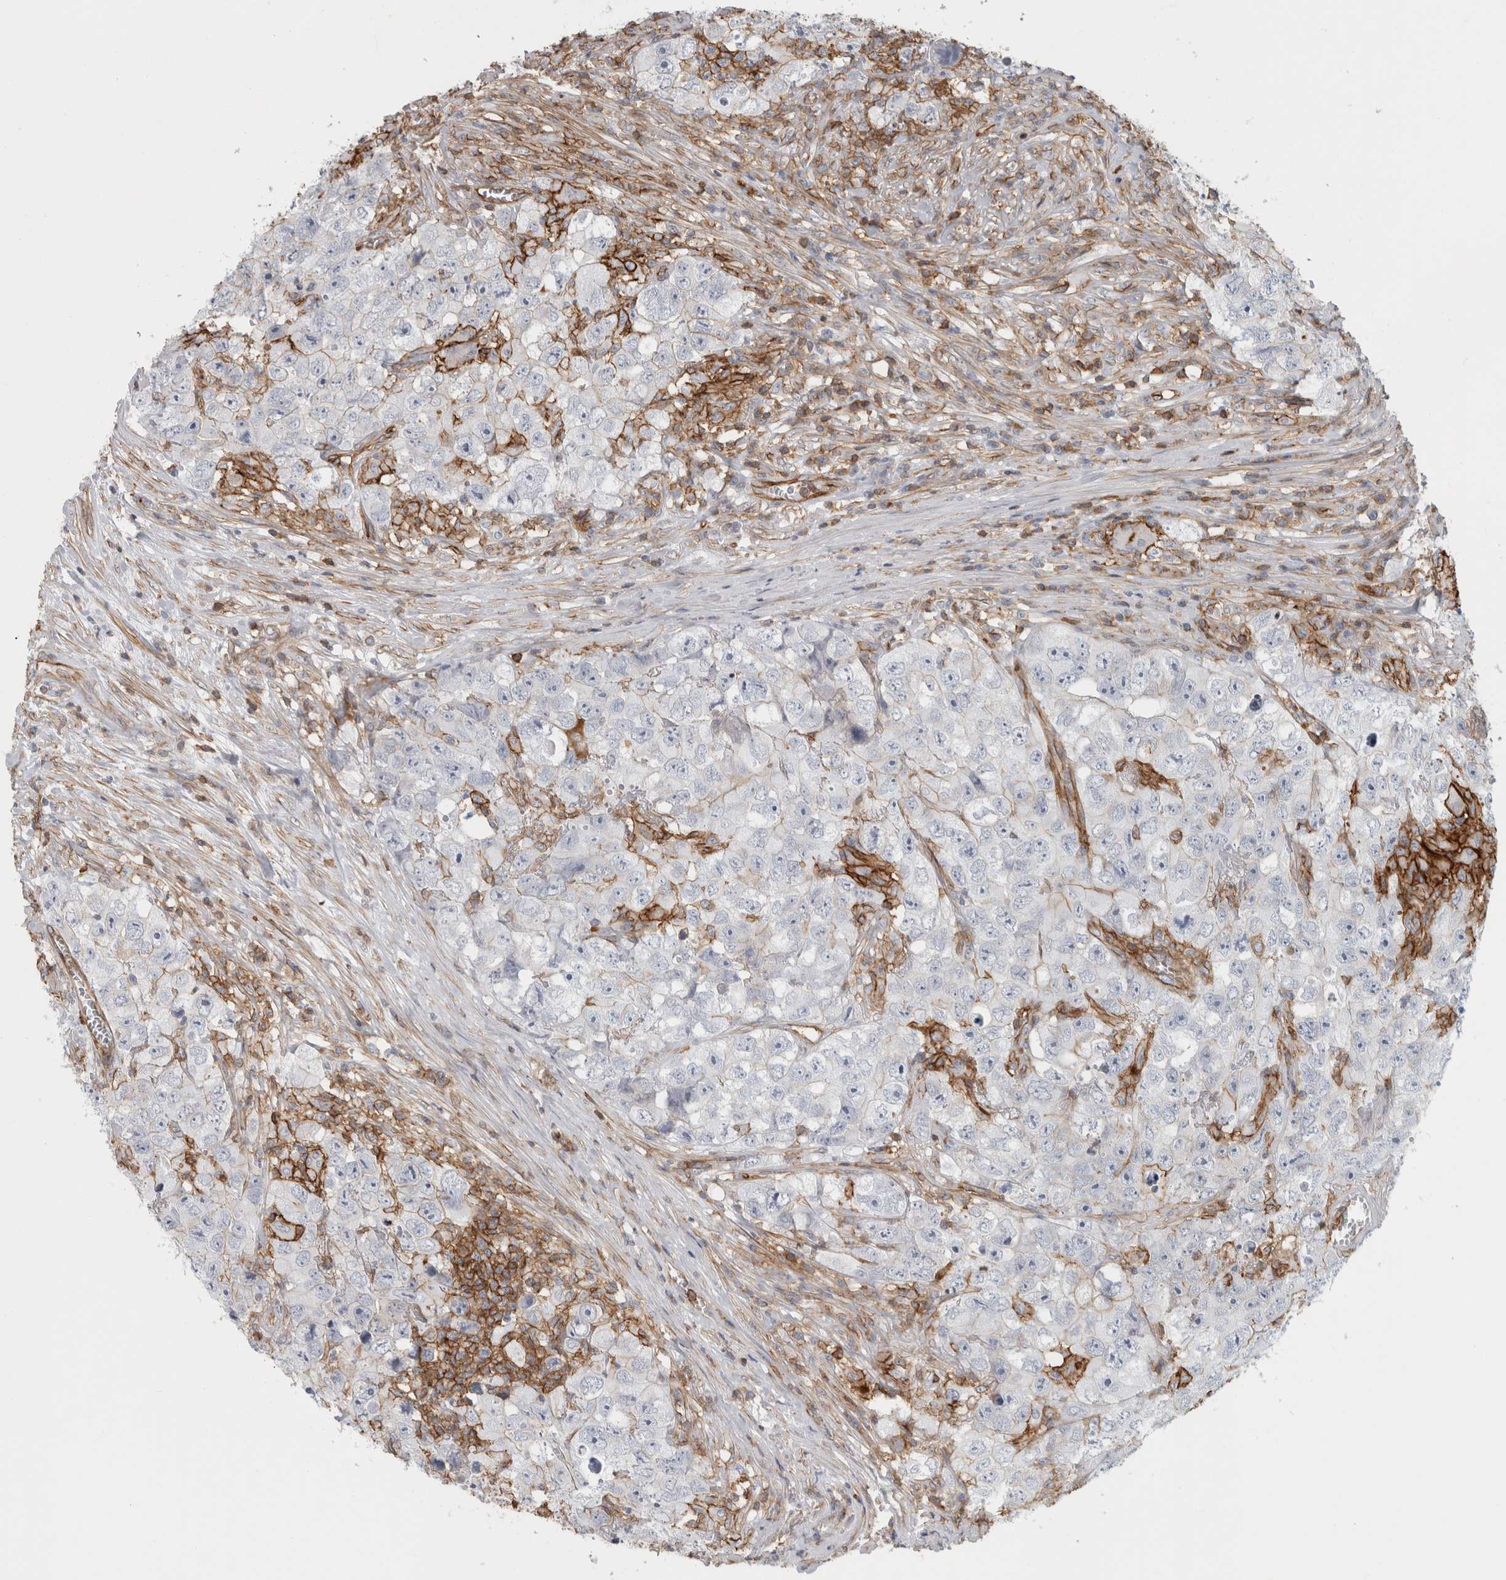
{"staining": {"intensity": "negative", "quantity": "none", "location": "none"}, "tissue": "testis cancer", "cell_type": "Tumor cells", "image_type": "cancer", "snomed": [{"axis": "morphology", "description": "Seminoma, NOS"}, {"axis": "morphology", "description": "Carcinoma, Embryonal, NOS"}, {"axis": "topography", "description": "Testis"}], "caption": "There is no significant expression in tumor cells of seminoma (testis). The staining is performed using DAB brown chromogen with nuclei counter-stained in using hematoxylin.", "gene": "AHNAK", "patient": {"sex": "male", "age": 43}}